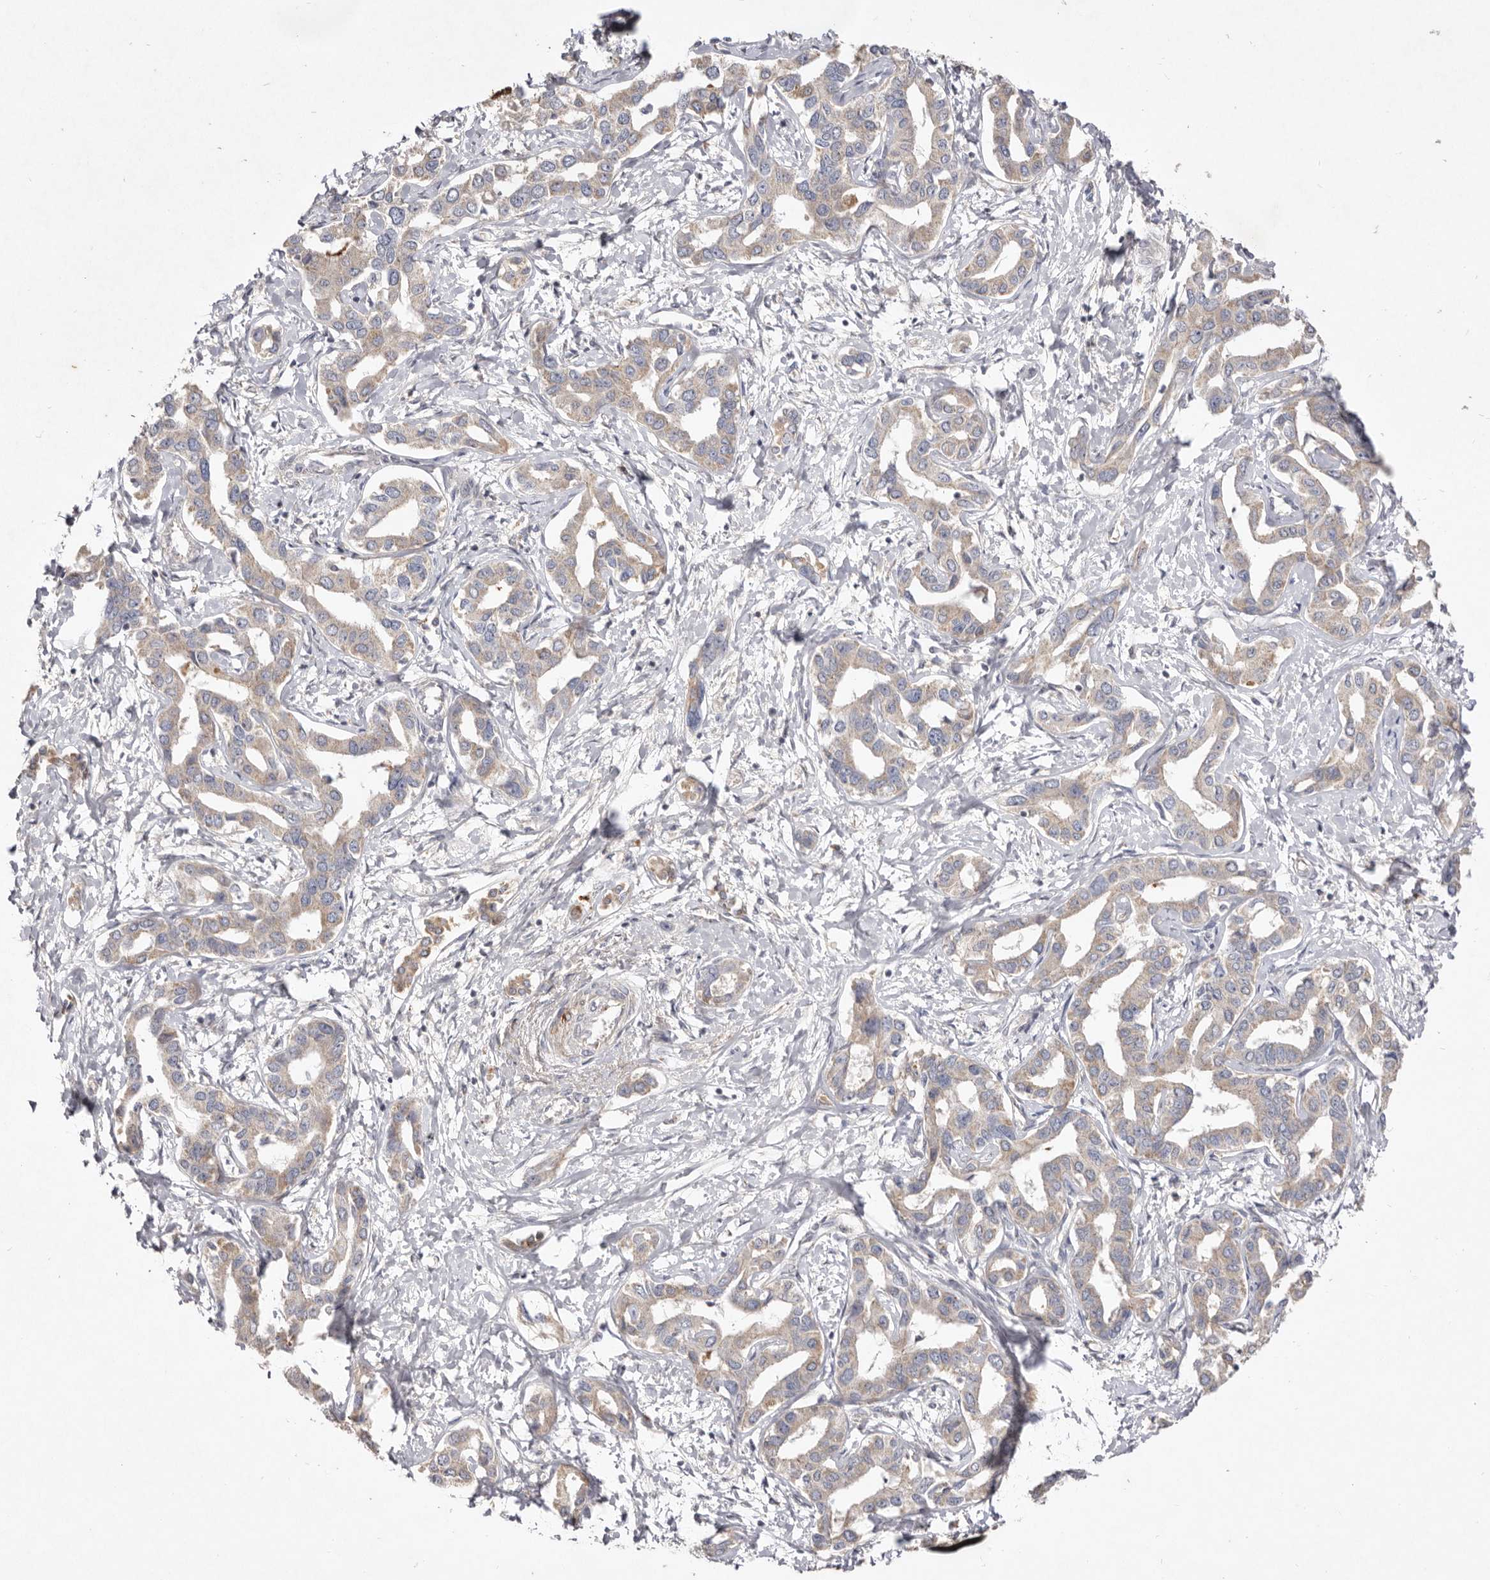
{"staining": {"intensity": "weak", "quantity": ">75%", "location": "cytoplasmic/membranous"}, "tissue": "liver cancer", "cell_type": "Tumor cells", "image_type": "cancer", "snomed": [{"axis": "morphology", "description": "Cholangiocarcinoma"}, {"axis": "topography", "description": "Liver"}], "caption": "Protein expression analysis of human liver cancer reveals weak cytoplasmic/membranous expression in about >75% of tumor cells.", "gene": "USP24", "patient": {"sex": "male", "age": 59}}